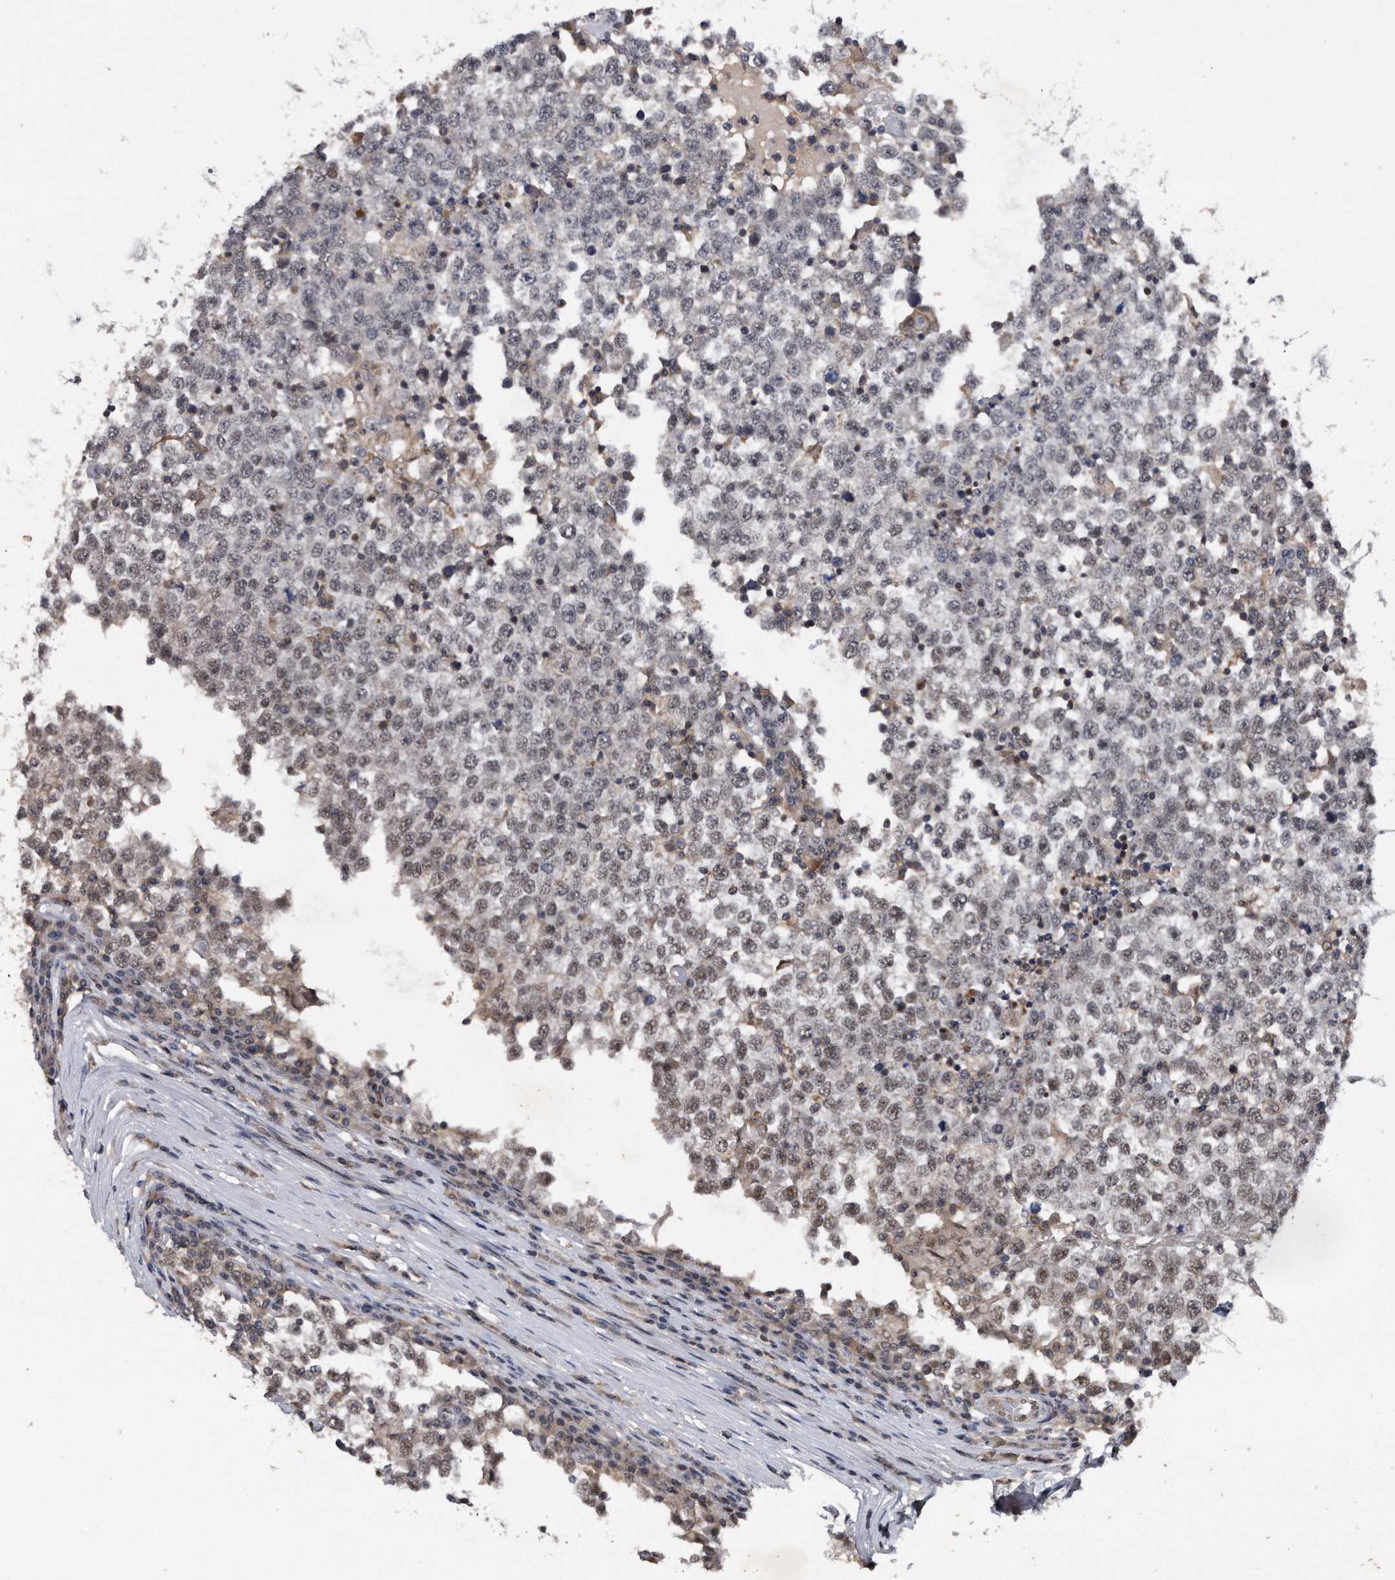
{"staining": {"intensity": "moderate", "quantity": "25%-75%", "location": "nuclear"}, "tissue": "testis cancer", "cell_type": "Tumor cells", "image_type": "cancer", "snomed": [{"axis": "morphology", "description": "Seminoma, NOS"}, {"axis": "topography", "description": "Testis"}], "caption": "Immunohistochemistry (IHC) photomicrograph of human seminoma (testis) stained for a protein (brown), which shows medium levels of moderate nuclear positivity in approximately 25%-75% of tumor cells.", "gene": "VIRMA", "patient": {"sex": "male", "age": 65}}